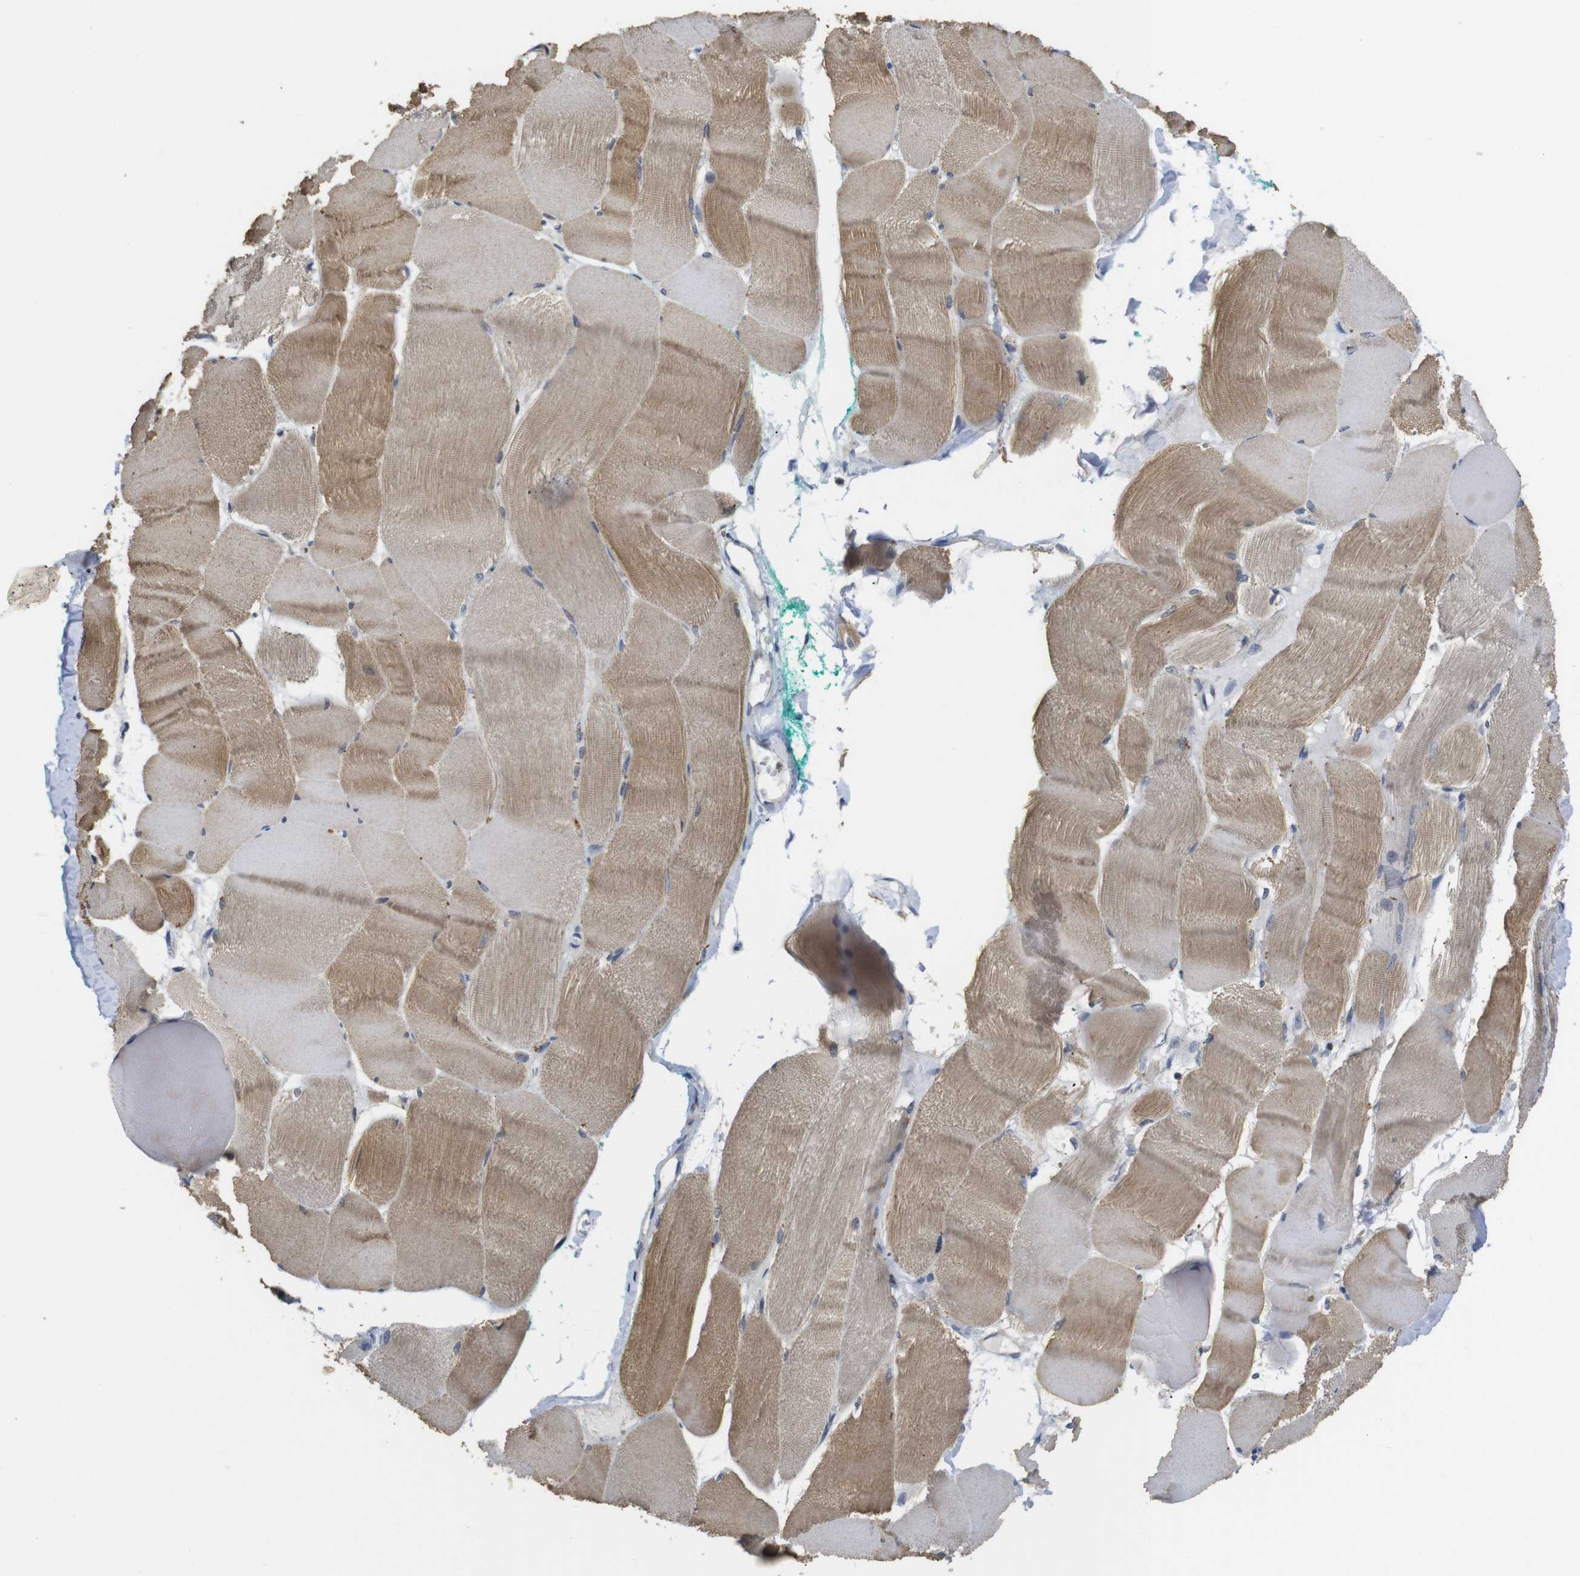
{"staining": {"intensity": "moderate", "quantity": ">75%", "location": "cytoplasmic/membranous"}, "tissue": "skeletal muscle", "cell_type": "Myocytes", "image_type": "normal", "snomed": [{"axis": "morphology", "description": "Normal tissue, NOS"}, {"axis": "morphology", "description": "Squamous cell carcinoma, NOS"}, {"axis": "topography", "description": "Skeletal muscle"}], "caption": "Immunohistochemistry (IHC) staining of unremarkable skeletal muscle, which exhibits medium levels of moderate cytoplasmic/membranous staining in approximately >75% of myocytes indicating moderate cytoplasmic/membranous protein staining. The staining was performed using DAB (brown) for protein detection and nuclei were counterstained in hematoxylin (blue).", "gene": "FNTA", "patient": {"sex": "male", "age": 51}}